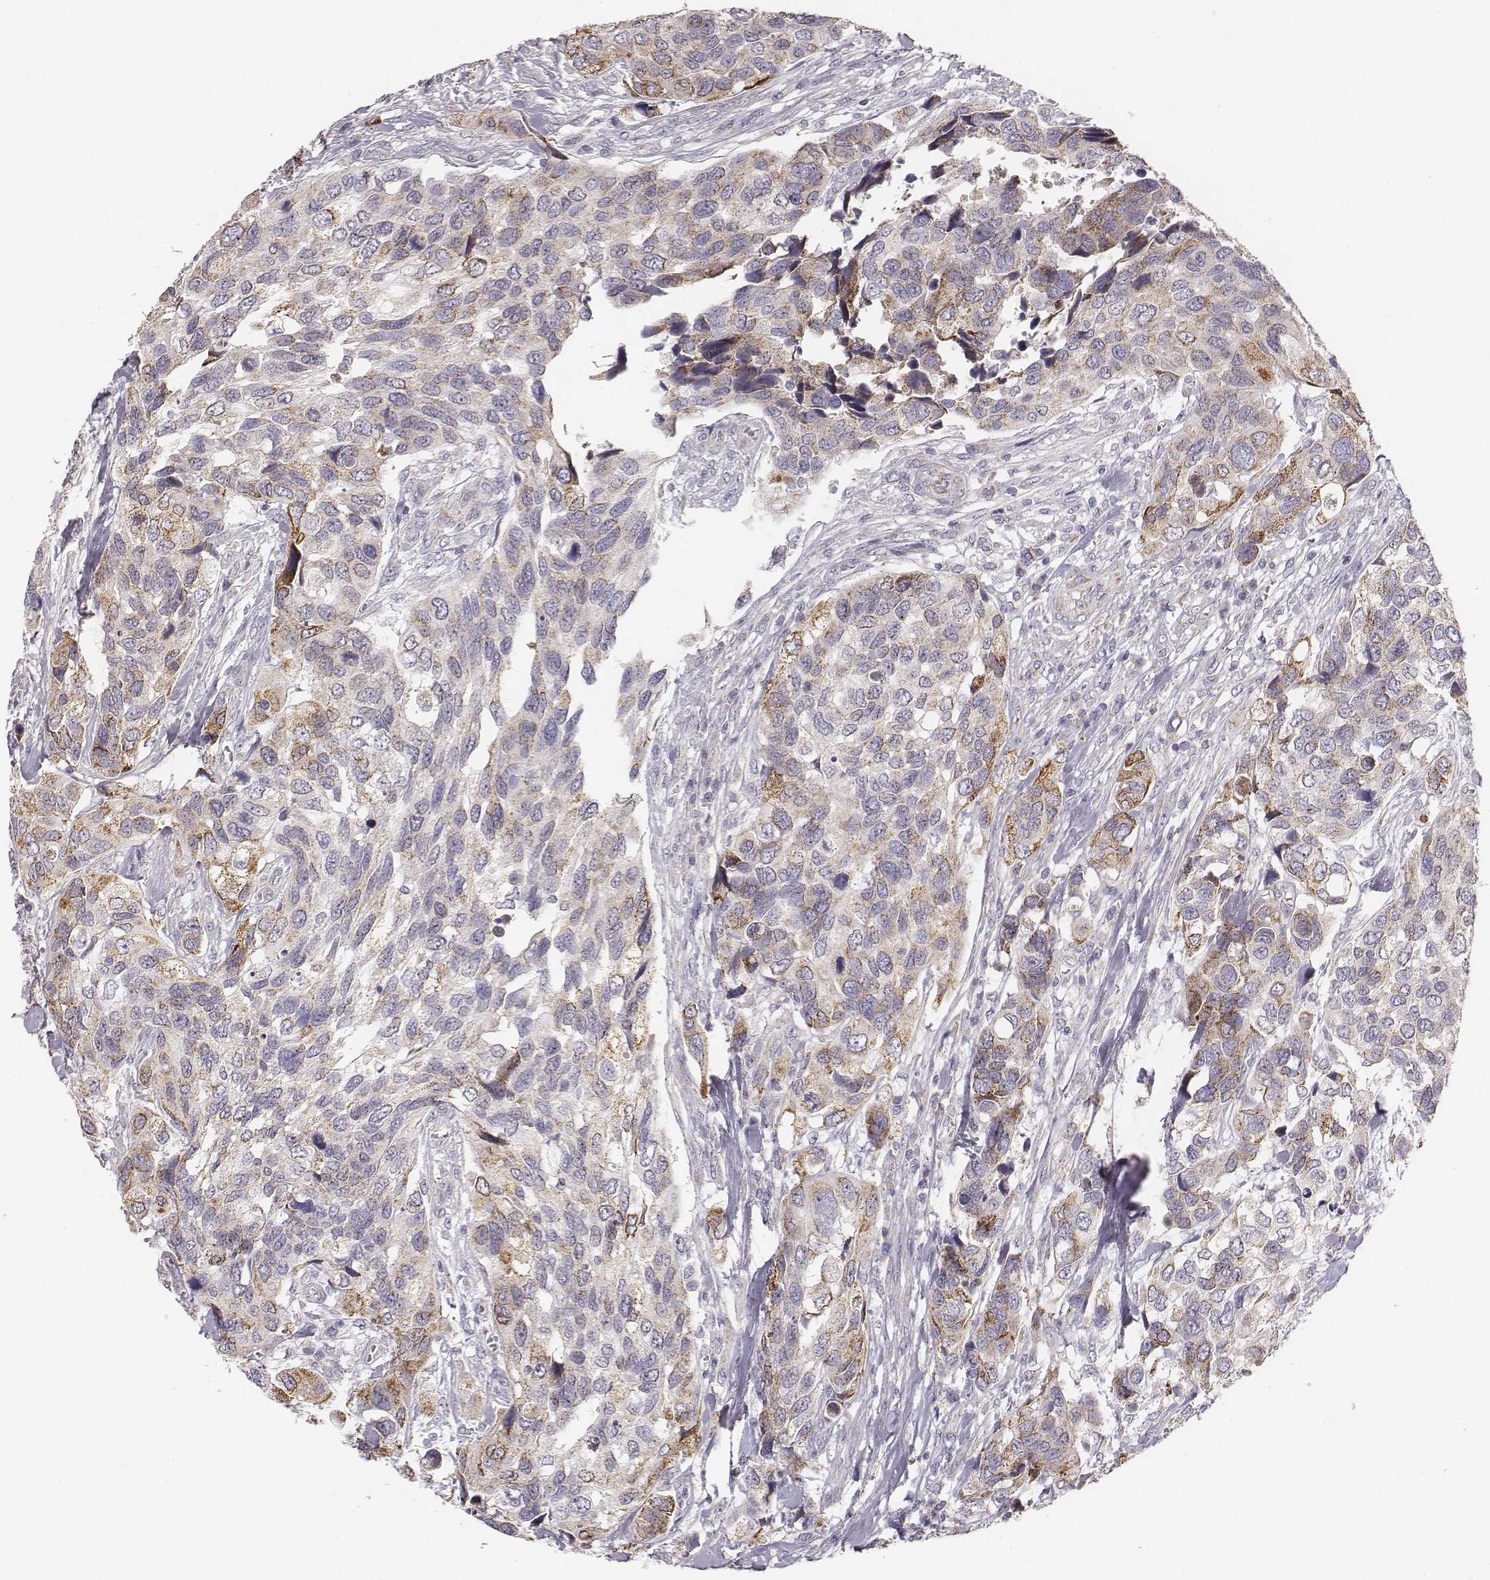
{"staining": {"intensity": "moderate", "quantity": "25%-75%", "location": "cytoplasmic/membranous"}, "tissue": "urothelial cancer", "cell_type": "Tumor cells", "image_type": "cancer", "snomed": [{"axis": "morphology", "description": "Urothelial carcinoma, High grade"}, {"axis": "topography", "description": "Urinary bladder"}], "caption": "A micrograph of urothelial cancer stained for a protein shows moderate cytoplasmic/membranous brown staining in tumor cells. (DAB (3,3'-diaminobenzidine) IHC with brightfield microscopy, high magnification).", "gene": "ABCD3", "patient": {"sex": "male", "age": 60}}